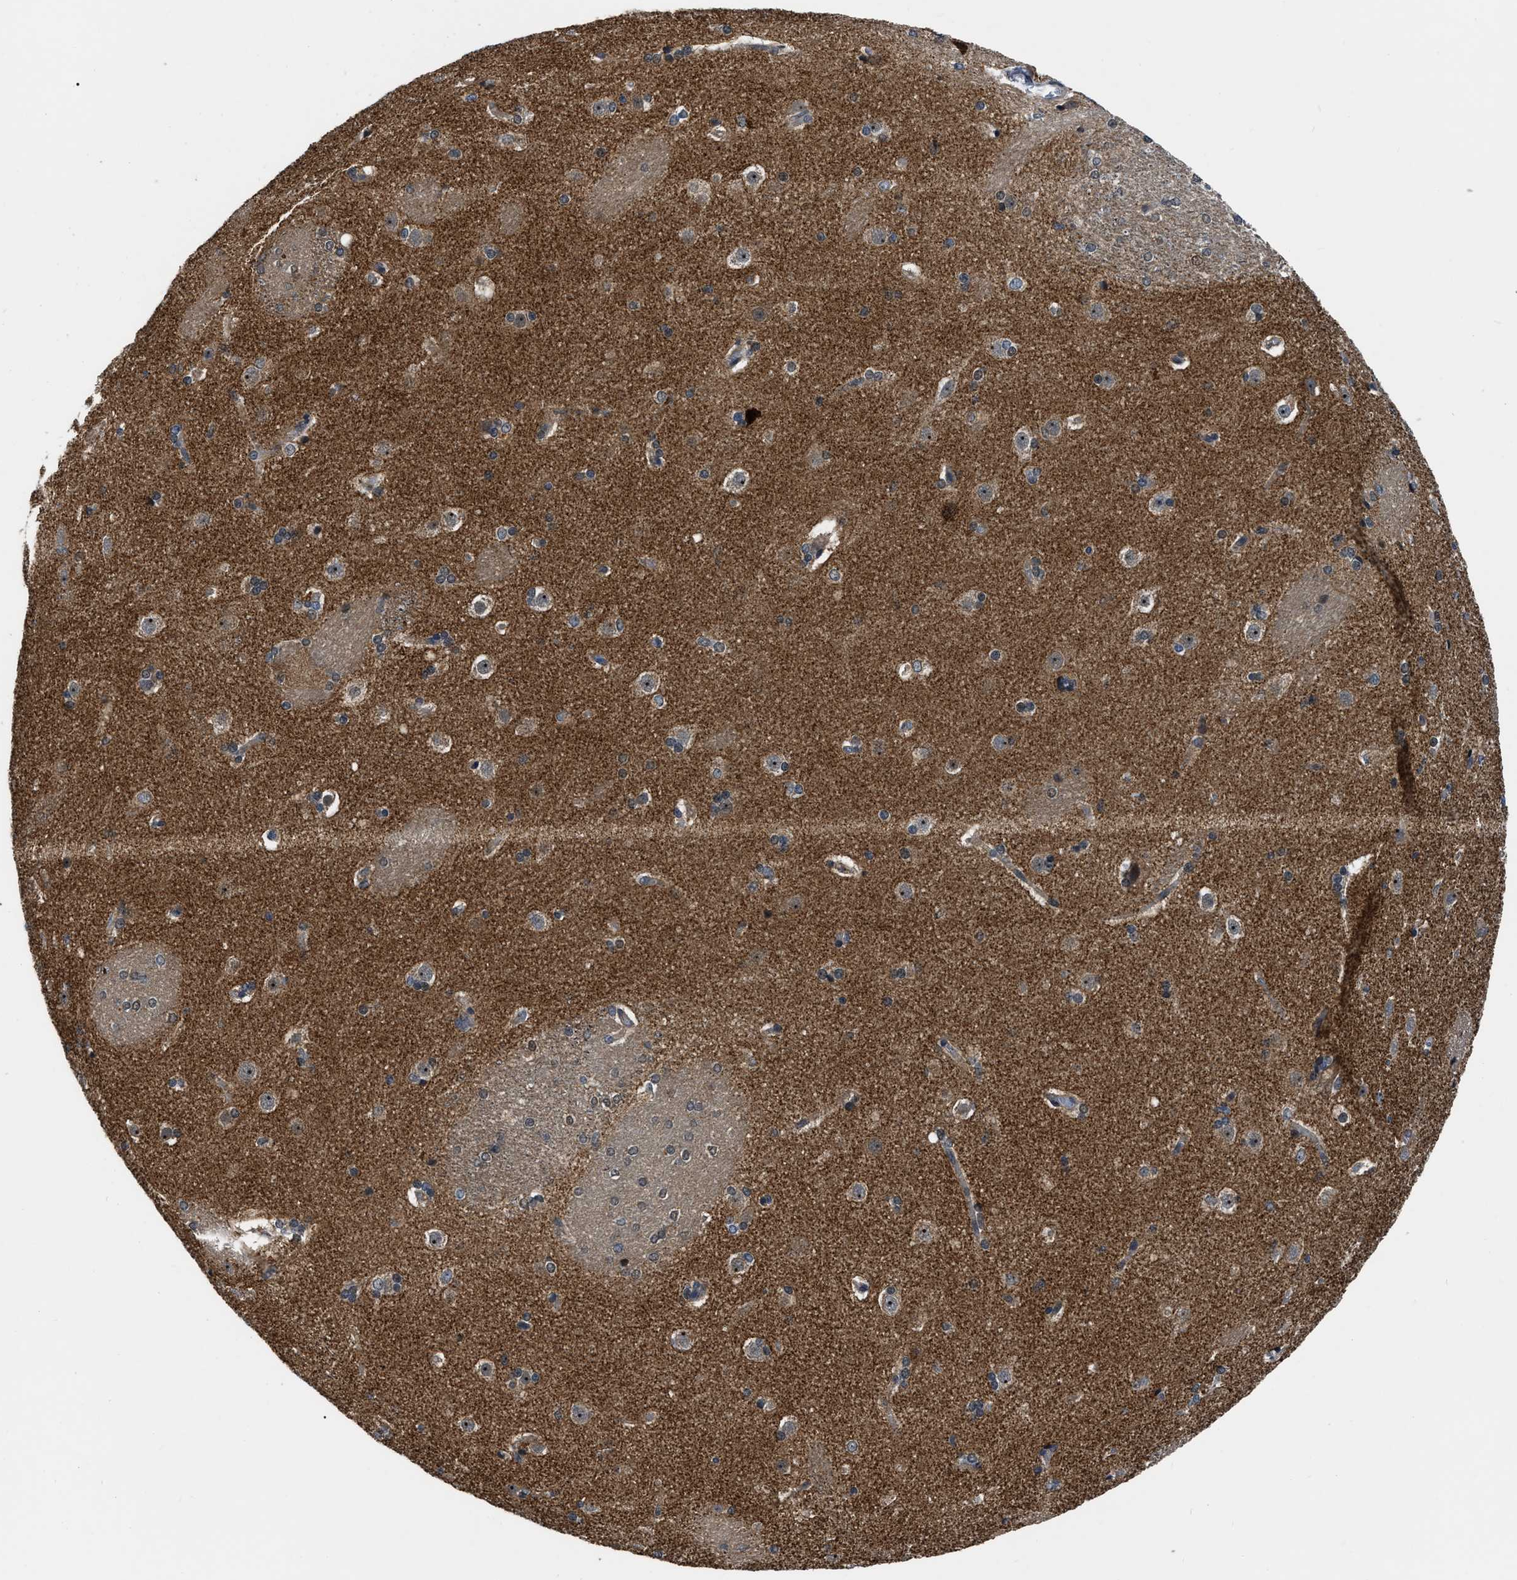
{"staining": {"intensity": "weak", "quantity": "25%-75%", "location": "cytoplasmic/membranous"}, "tissue": "caudate", "cell_type": "Glial cells", "image_type": "normal", "snomed": [{"axis": "morphology", "description": "Normal tissue, NOS"}, {"axis": "topography", "description": "Lateral ventricle wall"}], "caption": "Normal caudate reveals weak cytoplasmic/membranous staining in about 25%-75% of glial cells, visualized by immunohistochemistry. The staining was performed using DAB to visualize the protein expression in brown, while the nuclei were stained in blue with hematoxylin (Magnification: 20x).", "gene": "GET4", "patient": {"sex": "female", "age": 19}}